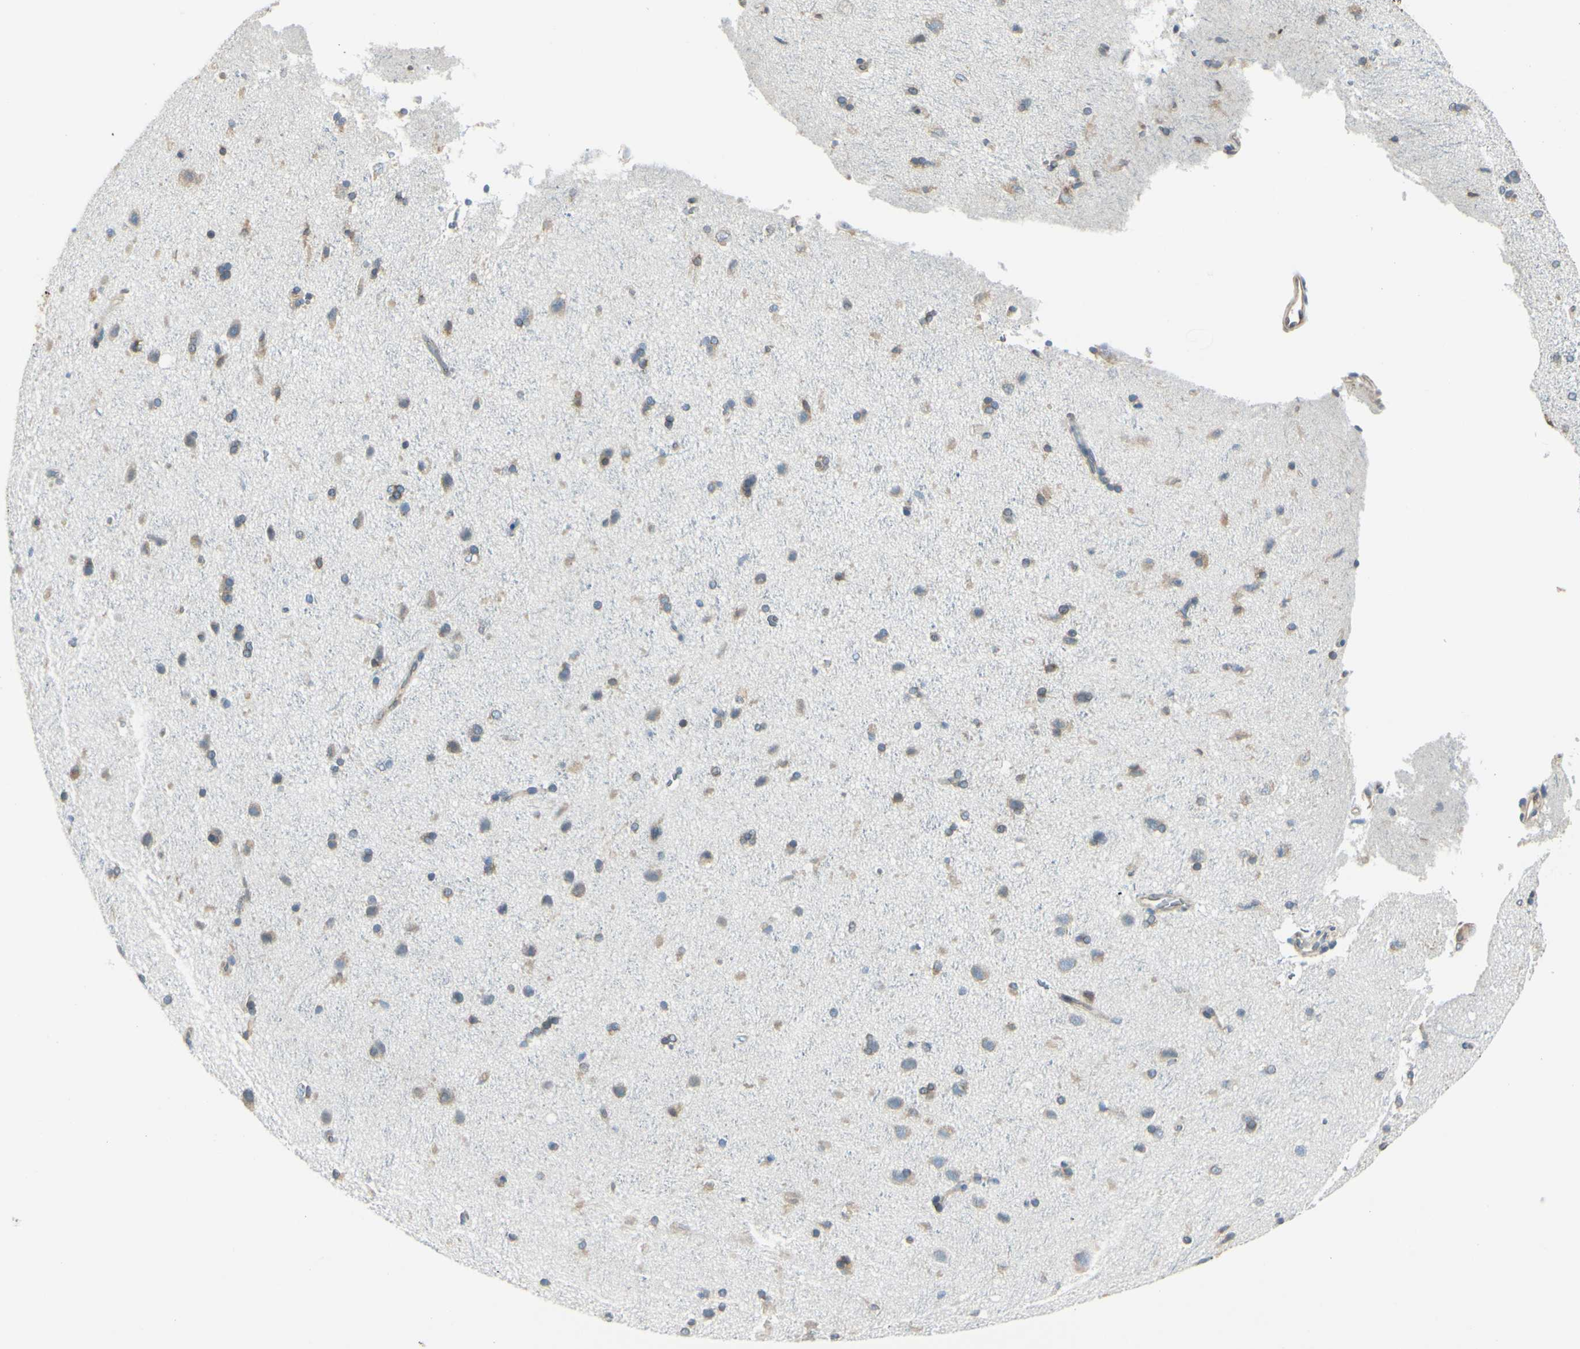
{"staining": {"intensity": "weak", "quantity": "25%-75%", "location": "cytoplasmic/membranous"}, "tissue": "cerebral cortex", "cell_type": "Endothelial cells", "image_type": "normal", "snomed": [{"axis": "morphology", "description": "Normal tissue, NOS"}, {"axis": "topography", "description": "Cerebral cortex"}], "caption": "Immunohistochemistry (DAB (3,3'-diaminobenzidine)) staining of benign cerebral cortex reveals weak cytoplasmic/membranous protein expression in about 25%-75% of endothelial cells. The staining was performed using DAB to visualize the protein expression in brown, while the nuclei were stained in blue with hematoxylin (Magnification: 20x).", "gene": "SELENOS", "patient": {"sex": "male", "age": 62}}